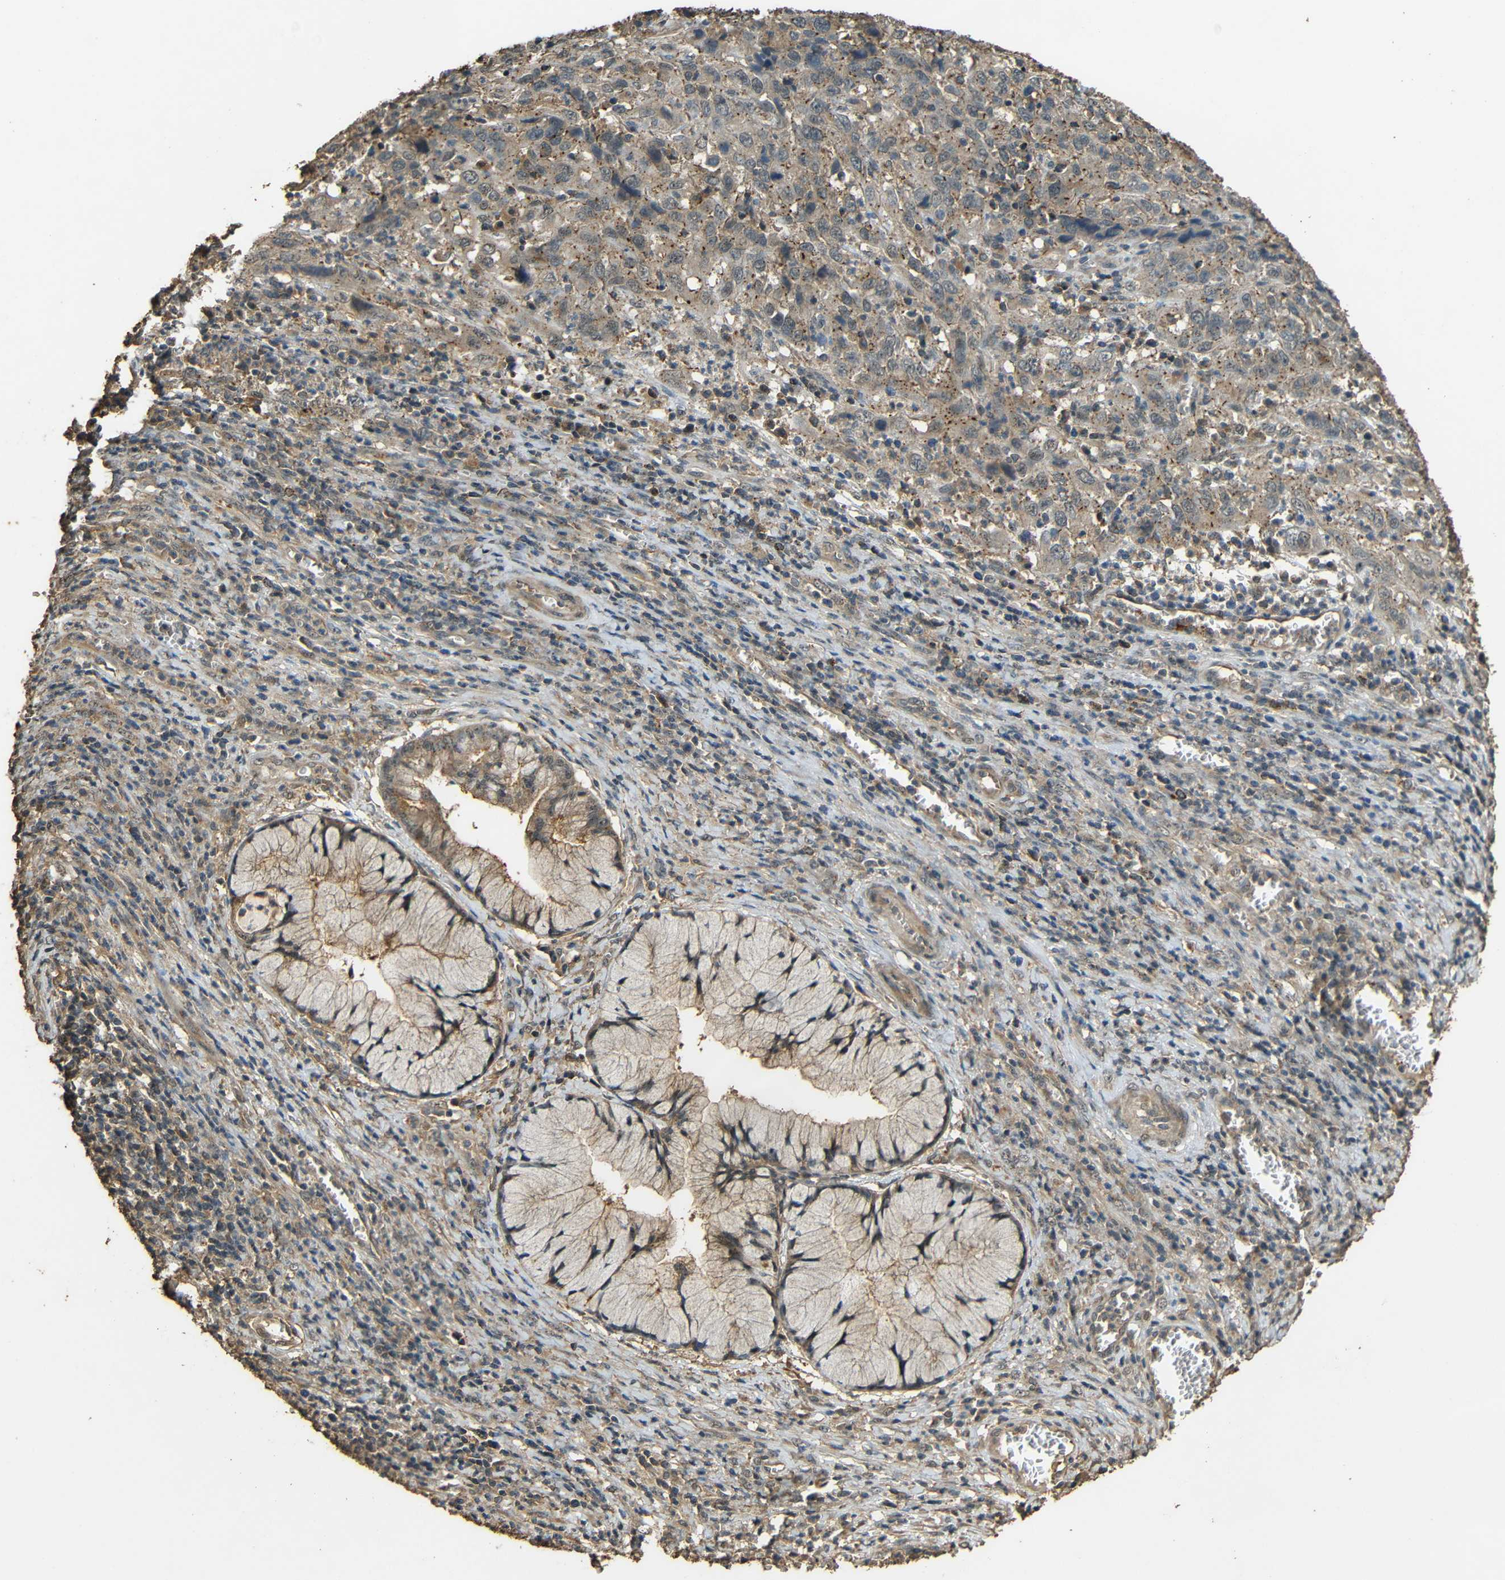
{"staining": {"intensity": "weak", "quantity": ">75%", "location": "cytoplasmic/membranous"}, "tissue": "cervical cancer", "cell_type": "Tumor cells", "image_type": "cancer", "snomed": [{"axis": "morphology", "description": "Squamous cell carcinoma, NOS"}, {"axis": "topography", "description": "Cervix"}], "caption": "Immunohistochemical staining of human cervical cancer displays low levels of weak cytoplasmic/membranous protein staining in about >75% of tumor cells.", "gene": "PDE5A", "patient": {"sex": "female", "age": 32}}